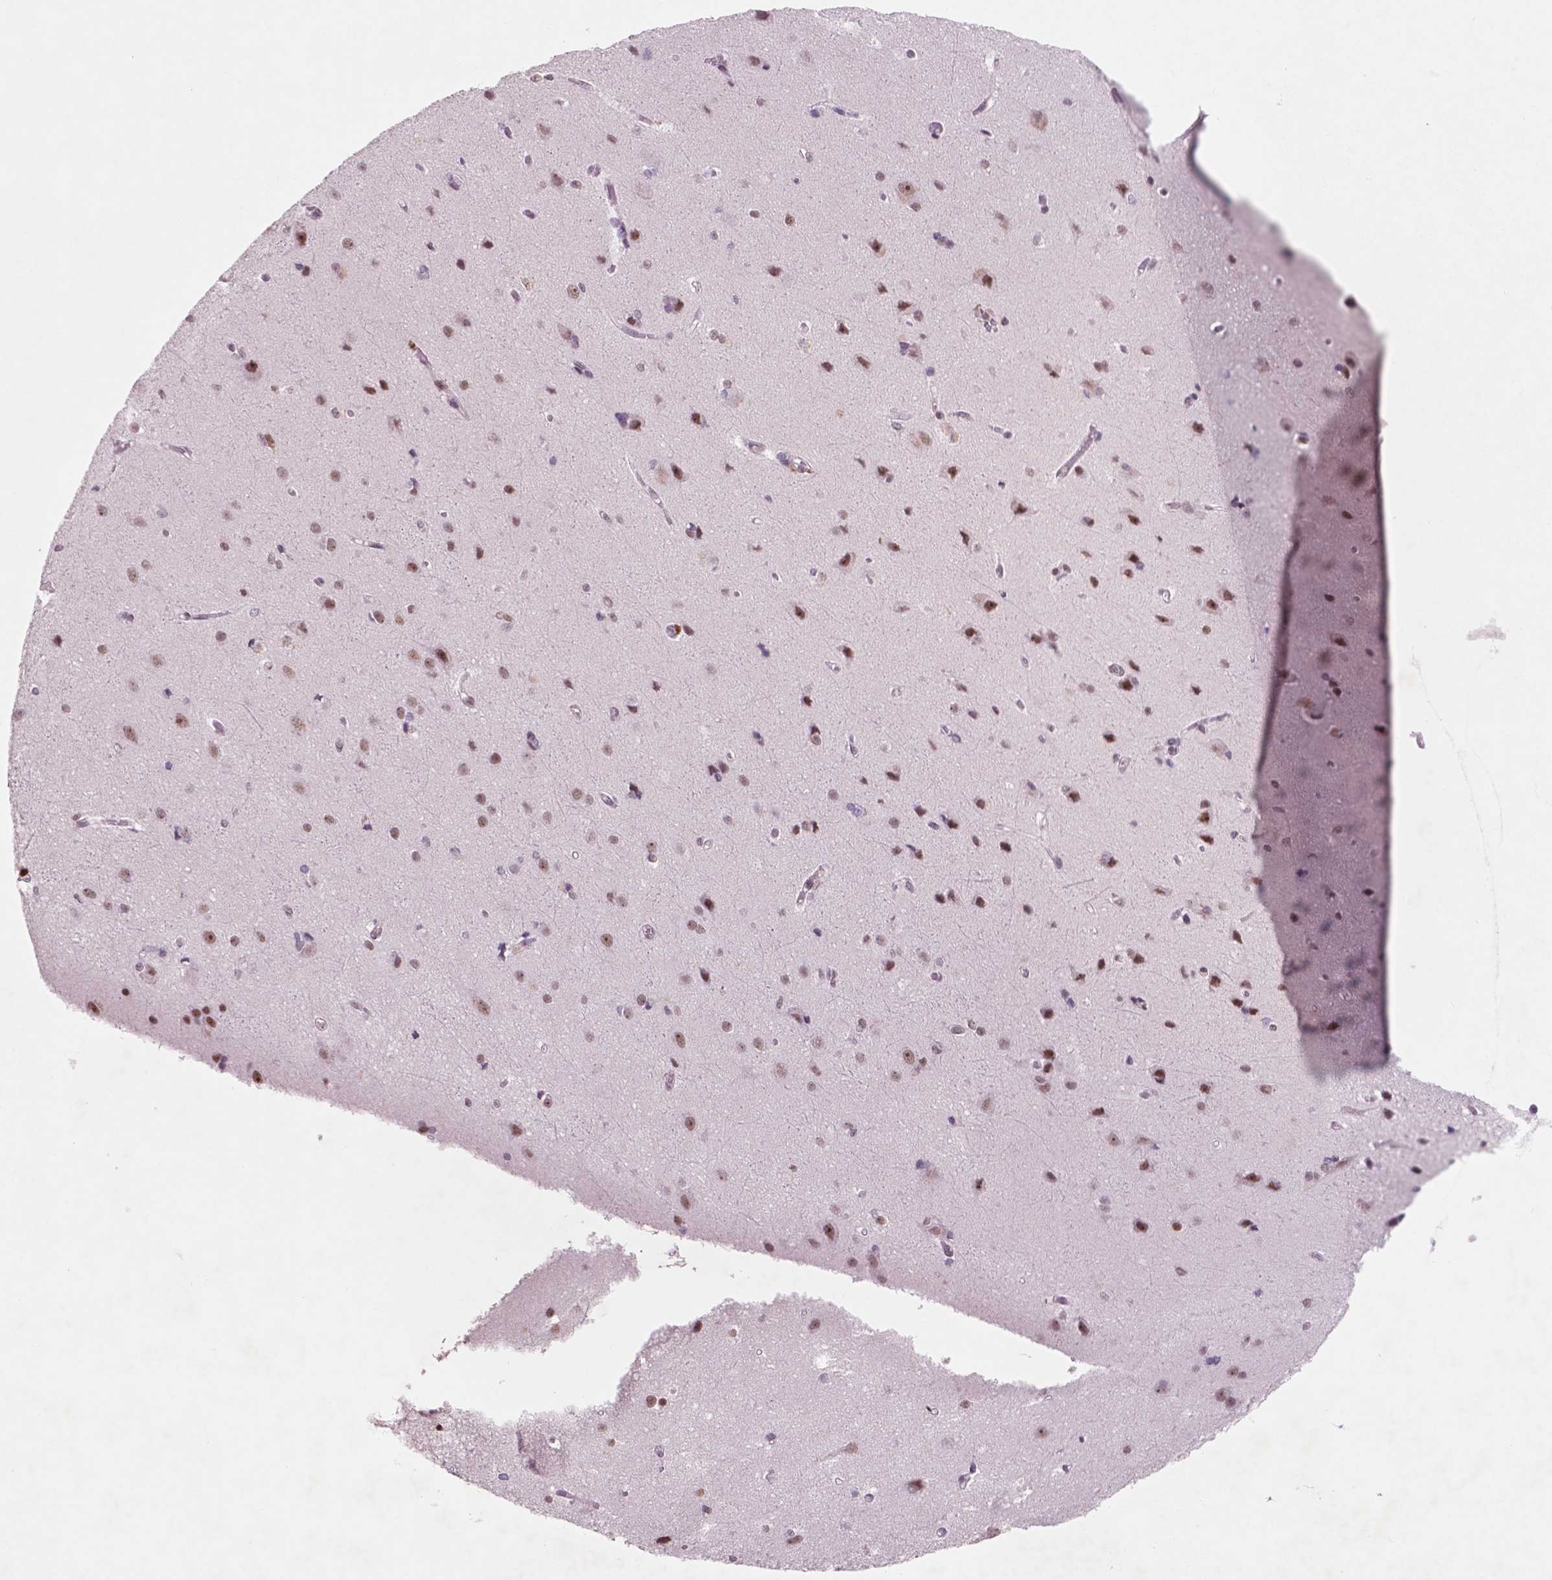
{"staining": {"intensity": "moderate", "quantity": ">75%", "location": "nuclear"}, "tissue": "cerebral cortex", "cell_type": "Endothelial cells", "image_type": "normal", "snomed": [{"axis": "morphology", "description": "Normal tissue, NOS"}, {"axis": "topography", "description": "Cerebral cortex"}], "caption": "Brown immunohistochemical staining in benign human cerebral cortex displays moderate nuclear staining in approximately >75% of endothelial cells. (DAB IHC, brown staining for protein, blue staining for nuclei).", "gene": "CTR9", "patient": {"sex": "male", "age": 37}}